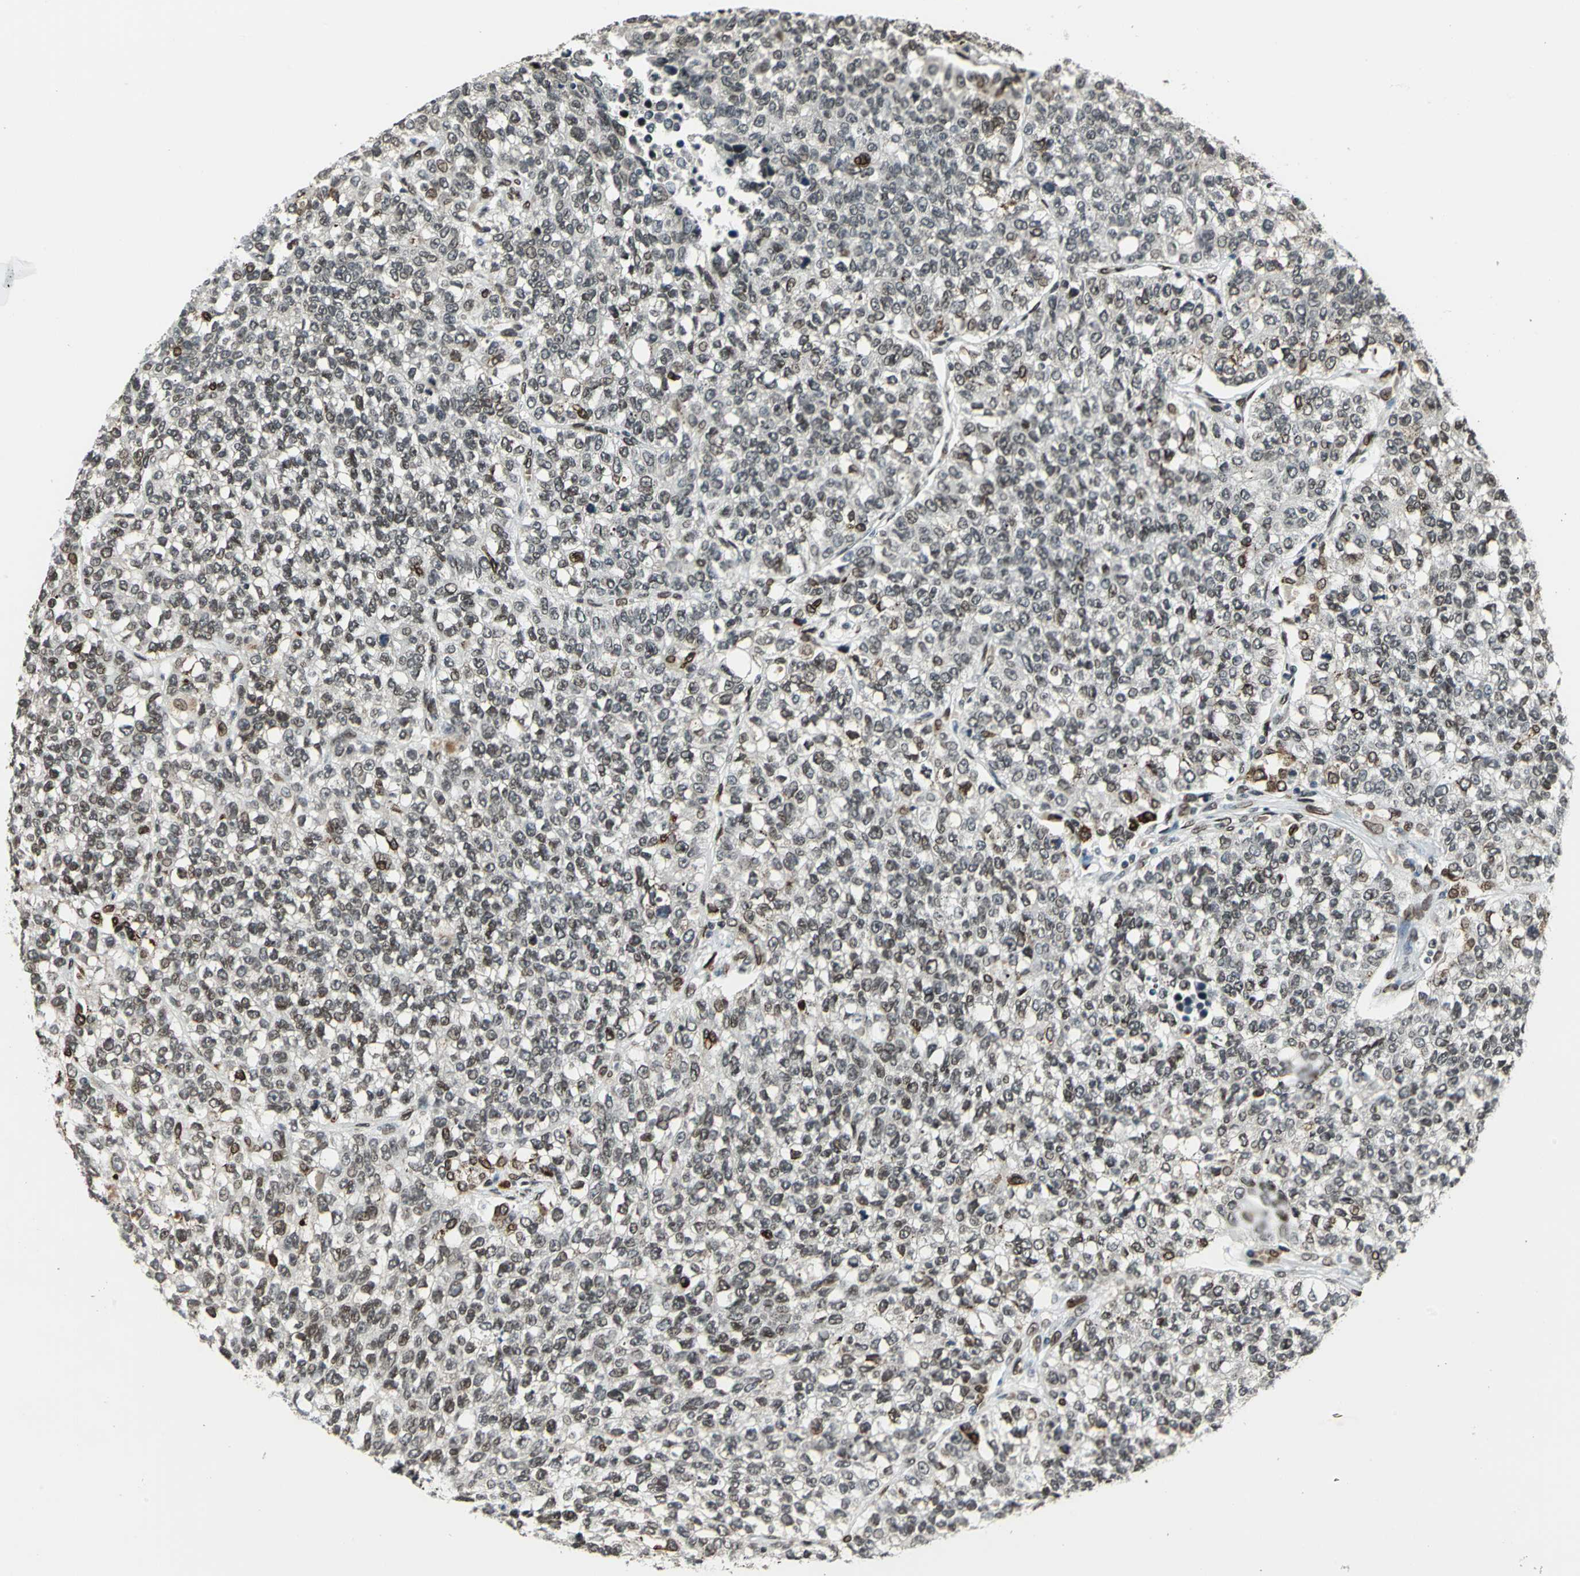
{"staining": {"intensity": "moderate", "quantity": "25%-75%", "location": "nuclear"}, "tissue": "lung cancer", "cell_type": "Tumor cells", "image_type": "cancer", "snomed": [{"axis": "morphology", "description": "Adenocarcinoma, NOS"}, {"axis": "topography", "description": "Lung"}], "caption": "Human lung cancer stained for a protein (brown) exhibits moderate nuclear positive positivity in about 25%-75% of tumor cells.", "gene": "ISY1", "patient": {"sex": "male", "age": 49}}